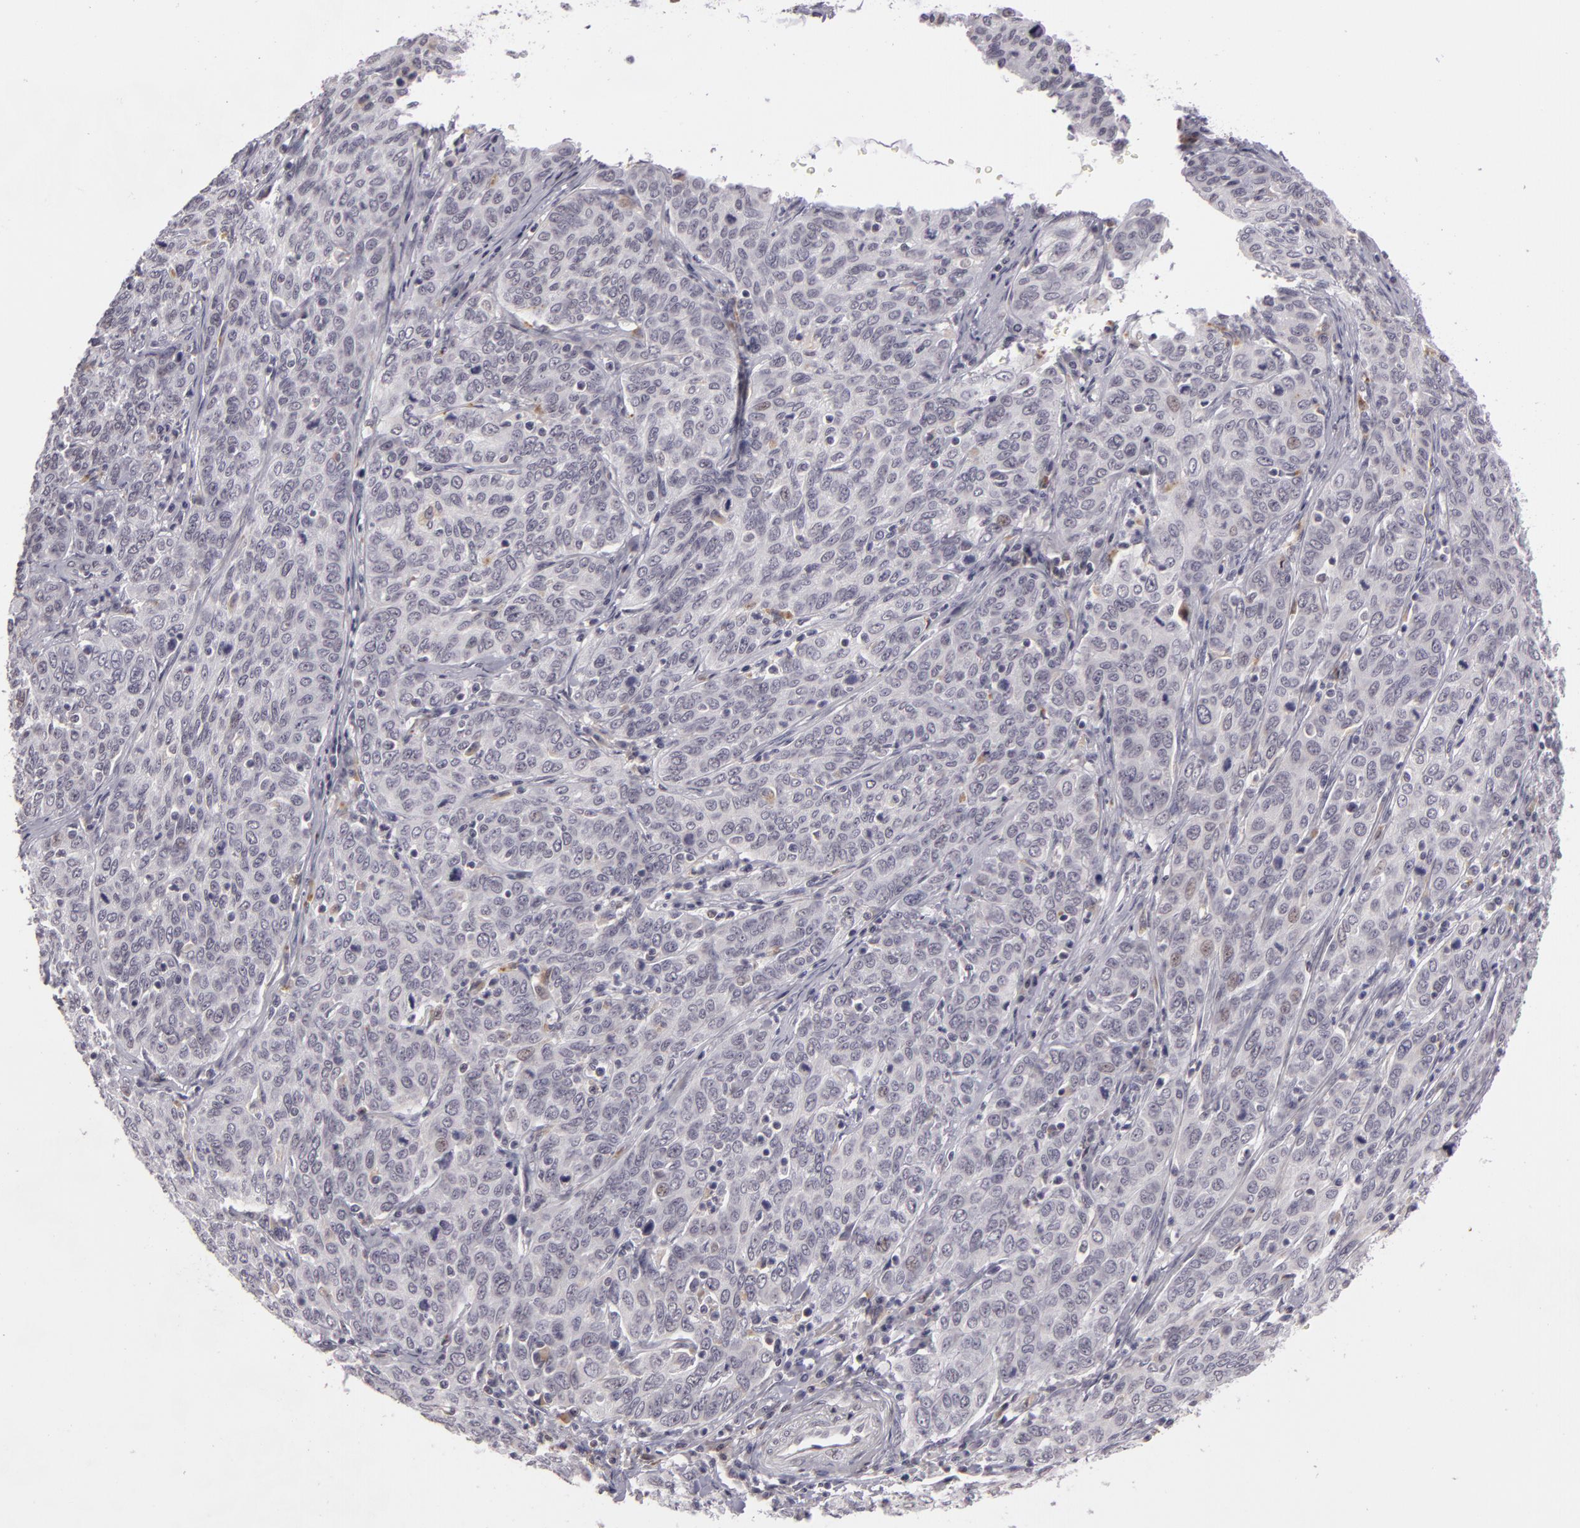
{"staining": {"intensity": "negative", "quantity": "none", "location": "none"}, "tissue": "cervical cancer", "cell_type": "Tumor cells", "image_type": "cancer", "snomed": [{"axis": "morphology", "description": "Squamous cell carcinoma, NOS"}, {"axis": "topography", "description": "Cervix"}], "caption": "Histopathology image shows no protein expression in tumor cells of squamous cell carcinoma (cervical) tissue.", "gene": "RRP7A", "patient": {"sex": "female", "age": 38}}